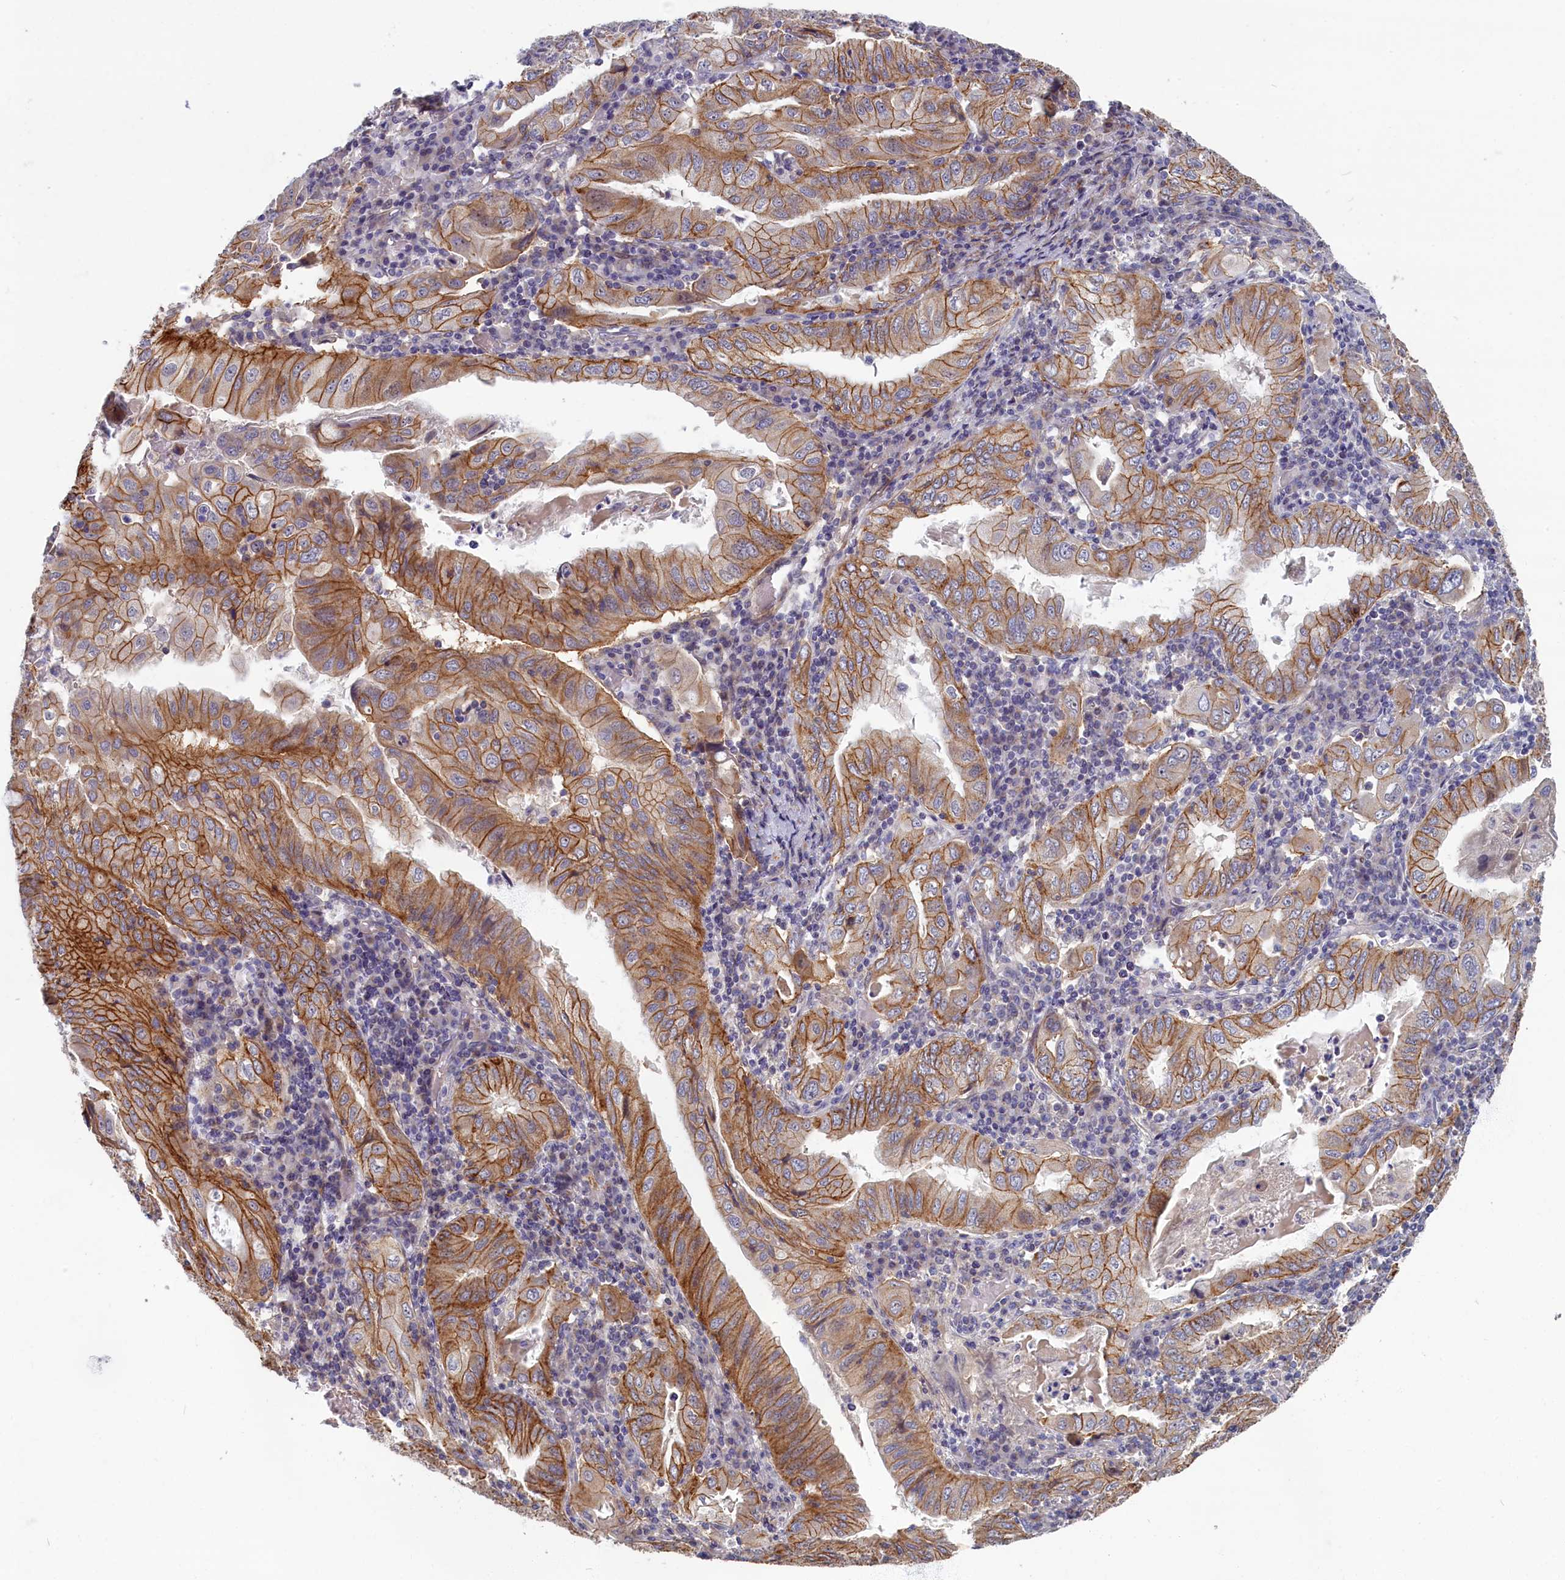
{"staining": {"intensity": "moderate", "quantity": ">75%", "location": "cytoplasmic/membranous"}, "tissue": "stomach cancer", "cell_type": "Tumor cells", "image_type": "cancer", "snomed": [{"axis": "morphology", "description": "Normal tissue, NOS"}, {"axis": "morphology", "description": "Adenocarcinoma, NOS"}, {"axis": "topography", "description": "Esophagus"}, {"axis": "topography", "description": "Stomach, upper"}, {"axis": "topography", "description": "Peripheral nerve tissue"}], "caption": "Immunohistochemistry (IHC) of adenocarcinoma (stomach) shows medium levels of moderate cytoplasmic/membranous expression in approximately >75% of tumor cells.", "gene": "TRPM4", "patient": {"sex": "male", "age": 62}}